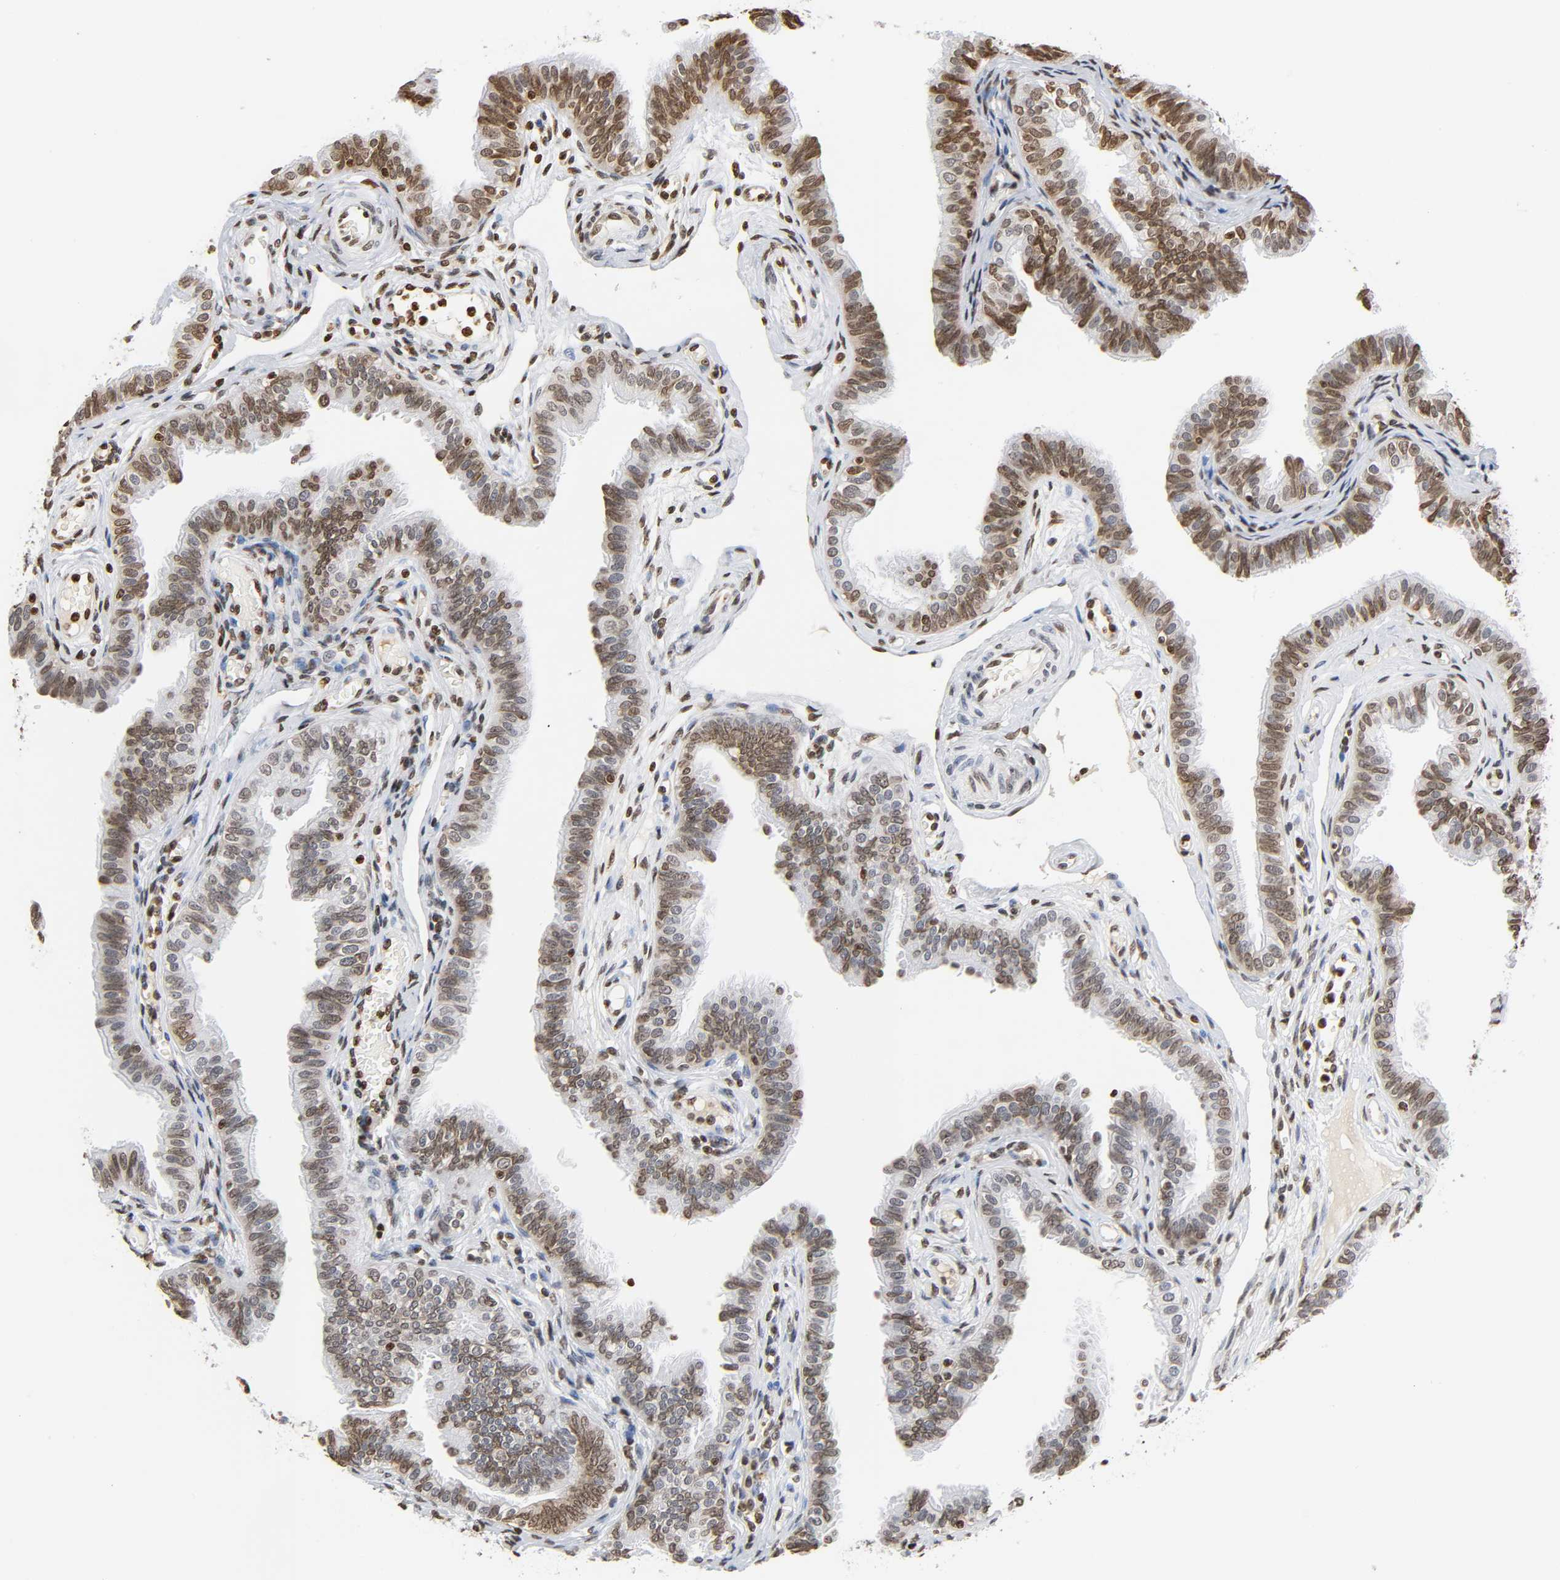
{"staining": {"intensity": "moderate", "quantity": ">75%", "location": "nuclear"}, "tissue": "fallopian tube", "cell_type": "Glandular cells", "image_type": "normal", "snomed": [{"axis": "morphology", "description": "Normal tissue, NOS"}, {"axis": "morphology", "description": "Dermoid, NOS"}, {"axis": "topography", "description": "Fallopian tube"}], "caption": "Immunohistochemistry photomicrograph of unremarkable fallopian tube stained for a protein (brown), which shows medium levels of moderate nuclear expression in about >75% of glandular cells.", "gene": "HOXA6", "patient": {"sex": "female", "age": 33}}